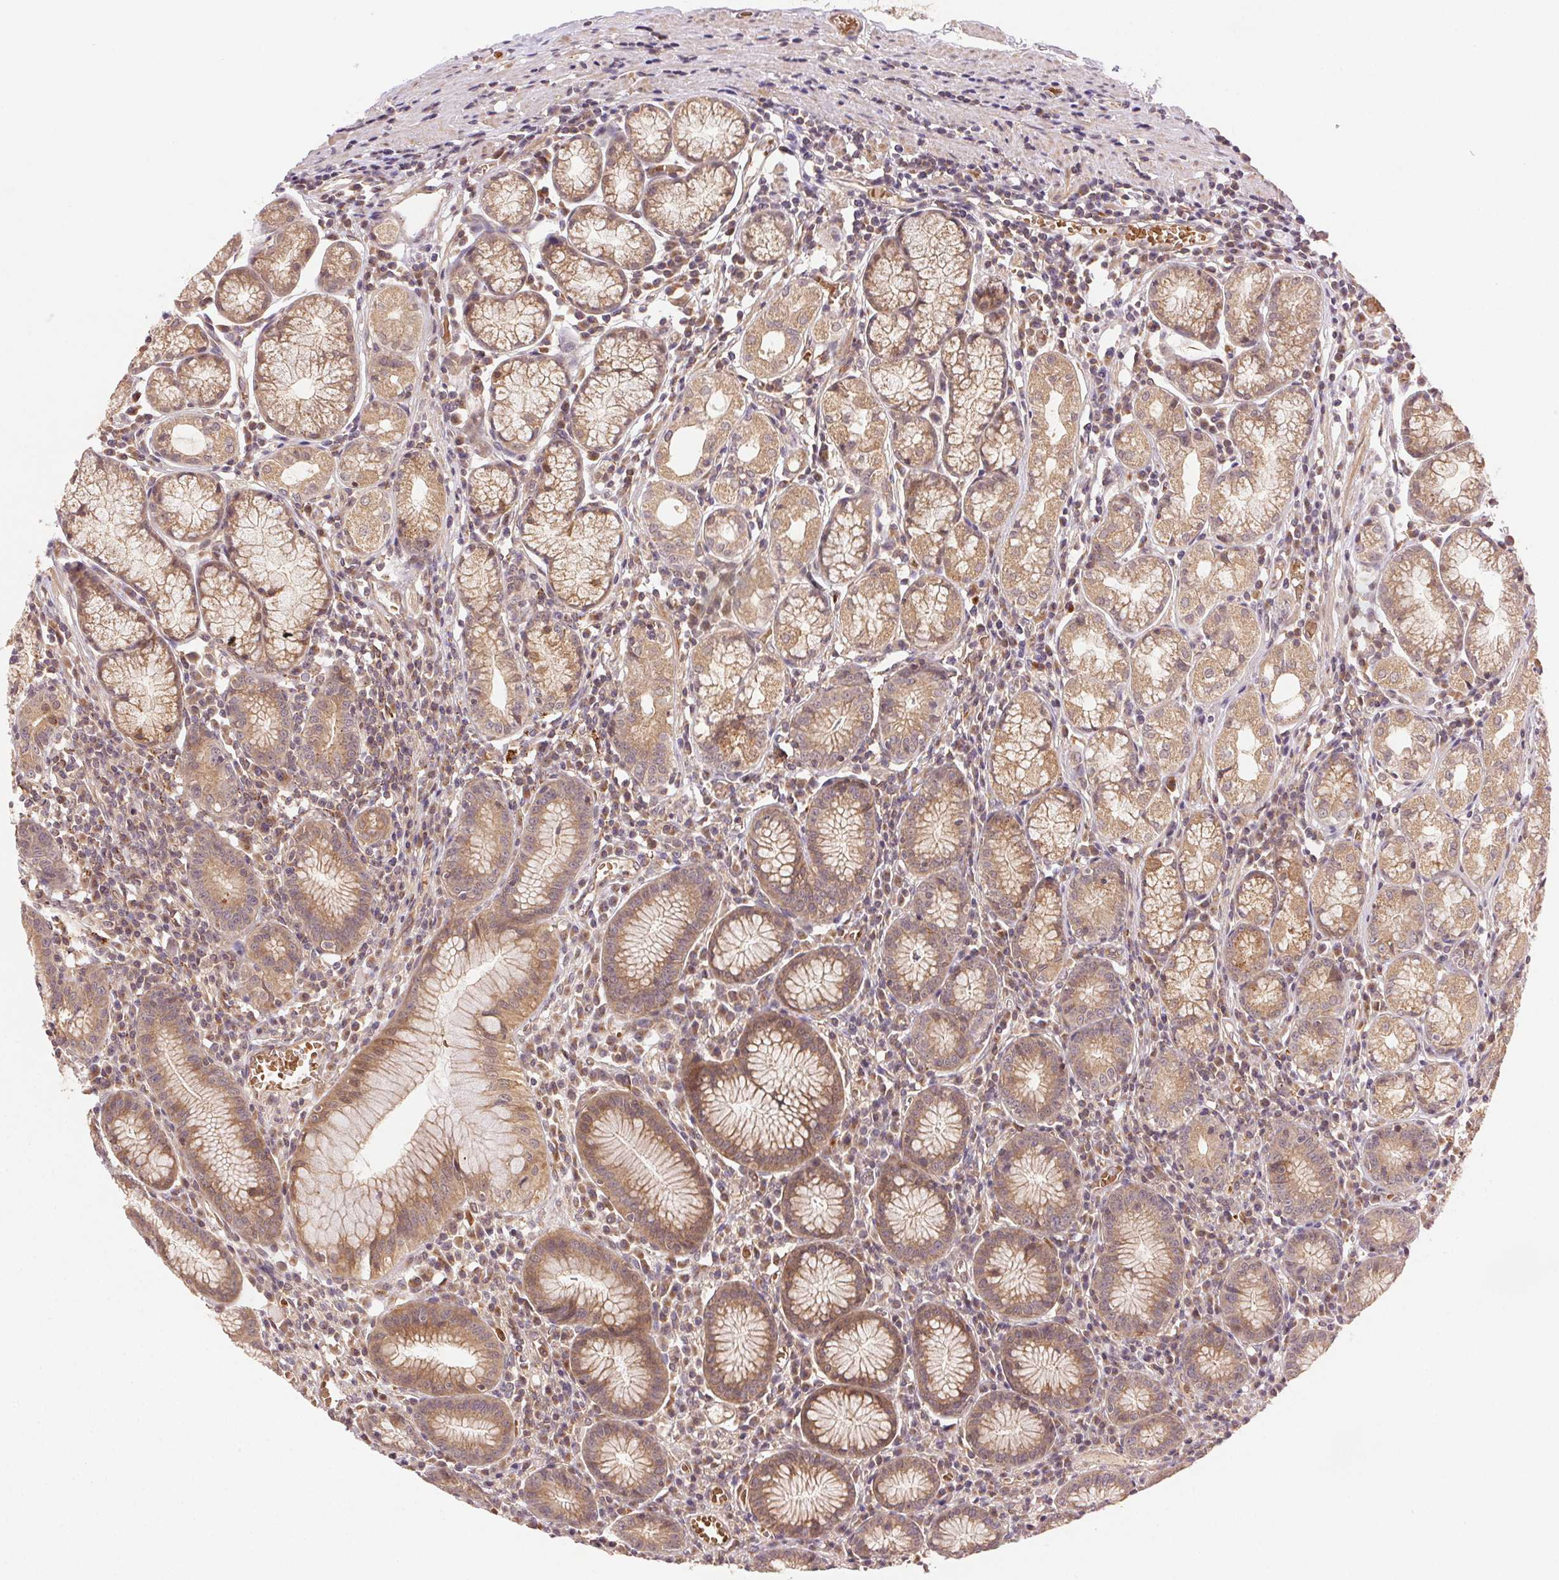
{"staining": {"intensity": "moderate", "quantity": ">75%", "location": "cytoplasmic/membranous"}, "tissue": "stomach", "cell_type": "Glandular cells", "image_type": "normal", "snomed": [{"axis": "morphology", "description": "Normal tissue, NOS"}, {"axis": "topography", "description": "Stomach"}], "caption": "High-magnification brightfield microscopy of normal stomach stained with DAB (brown) and counterstained with hematoxylin (blue). glandular cells exhibit moderate cytoplasmic/membranous expression is seen in about>75% of cells.", "gene": "KLHL15", "patient": {"sex": "male", "age": 55}}